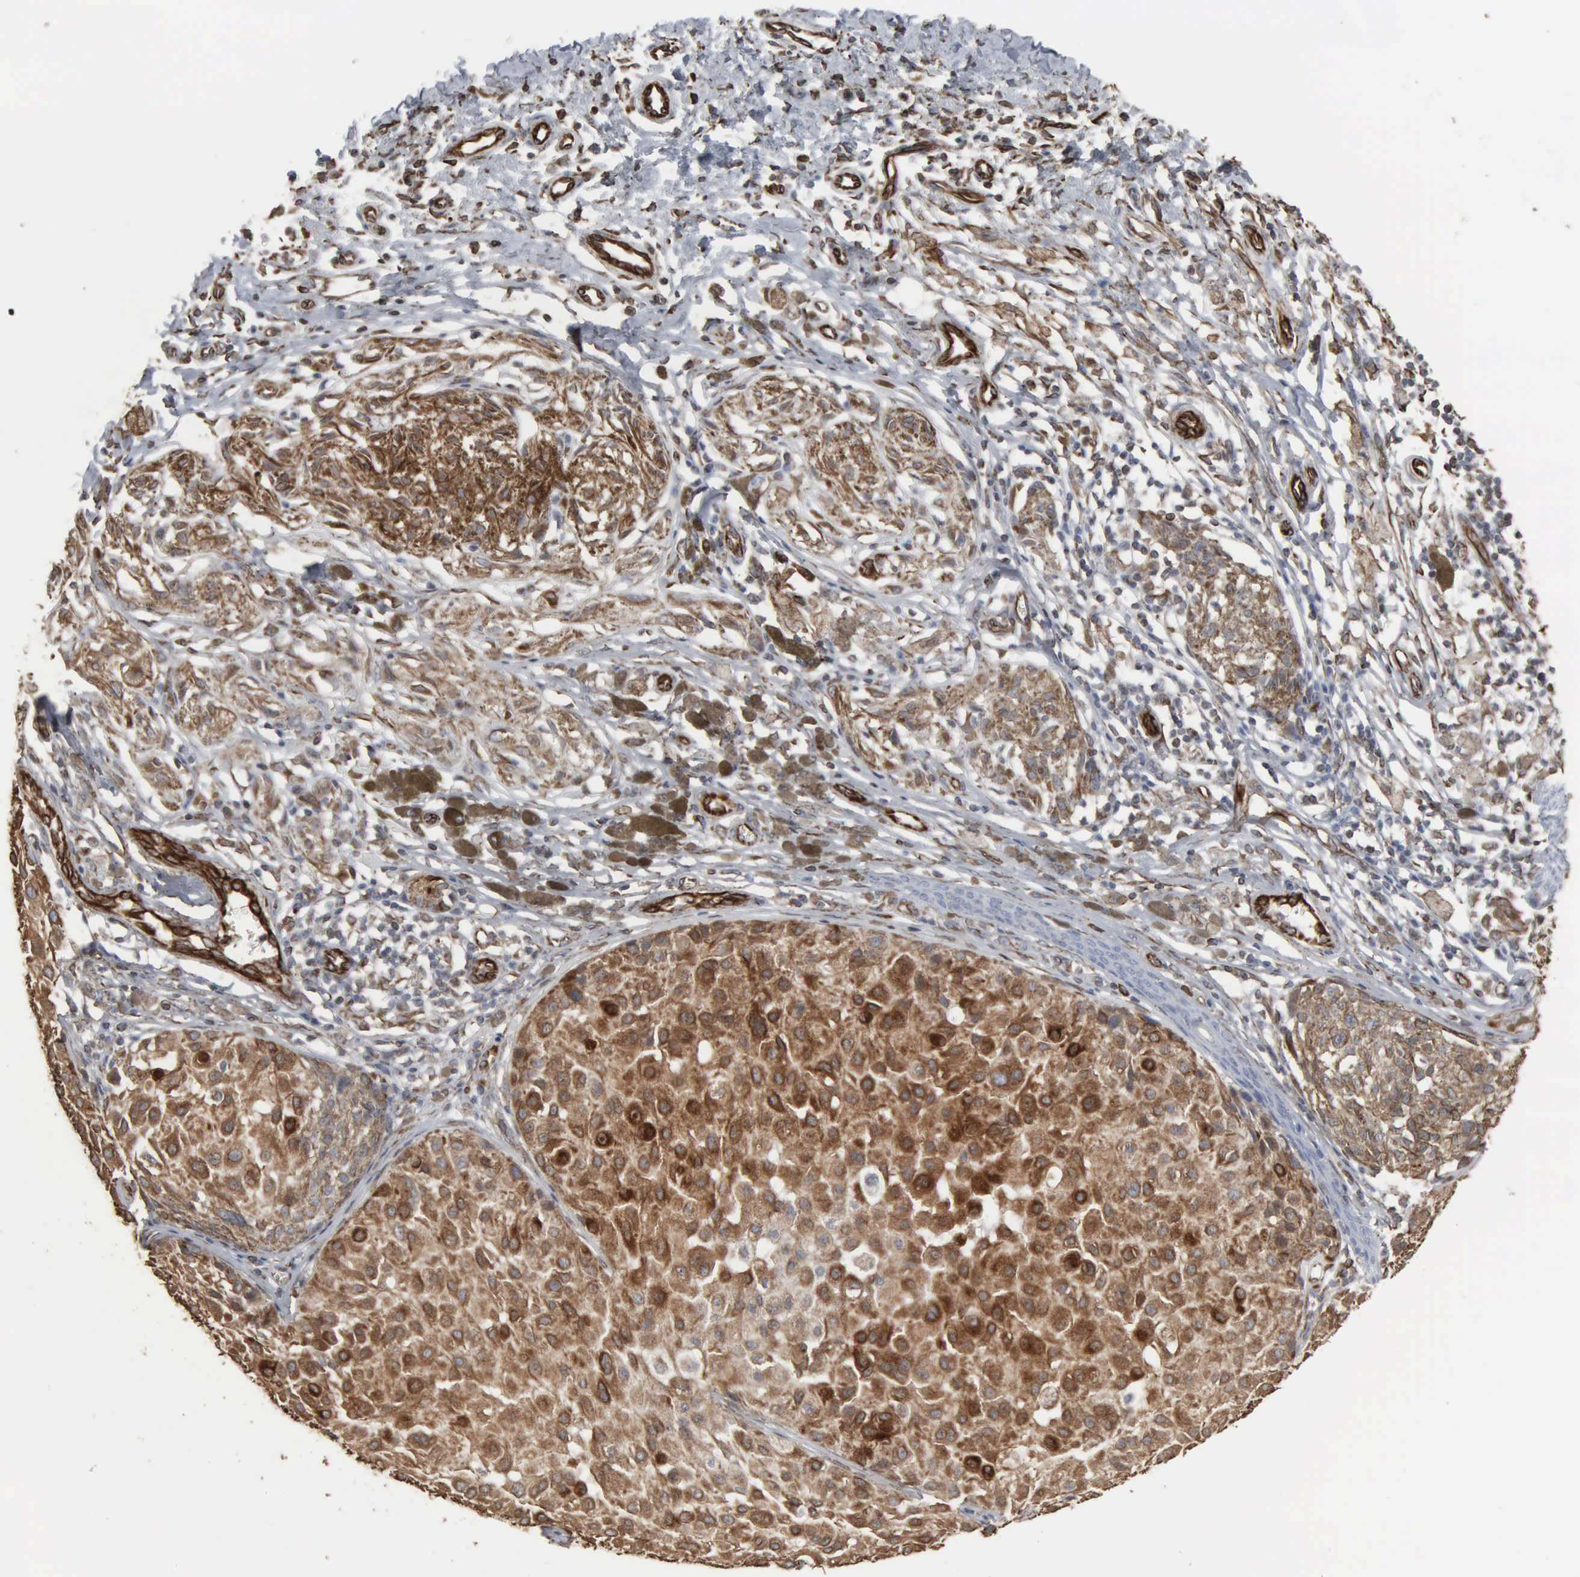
{"staining": {"intensity": "moderate", "quantity": "25%-75%", "location": "cytoplasmic/membranous,nuclear"}, "tissue": "melanoma", "cell_type": "Tumor cells", "image_type": "cancer", "snomed": [{"axis": "morphology", "description": "Malignant melanoma, NOS"}, {"axis": "topography", "description": "Skin"}], "caption": "Melanoma was stained to show a protein in brown. There is medium levels of moderate cytoplasmic/membranous and nuclear staining in approximately 25%-75% of tumor cells.", "gene": "CCNE1", "patient": {"sex": "male", "age": 36}}